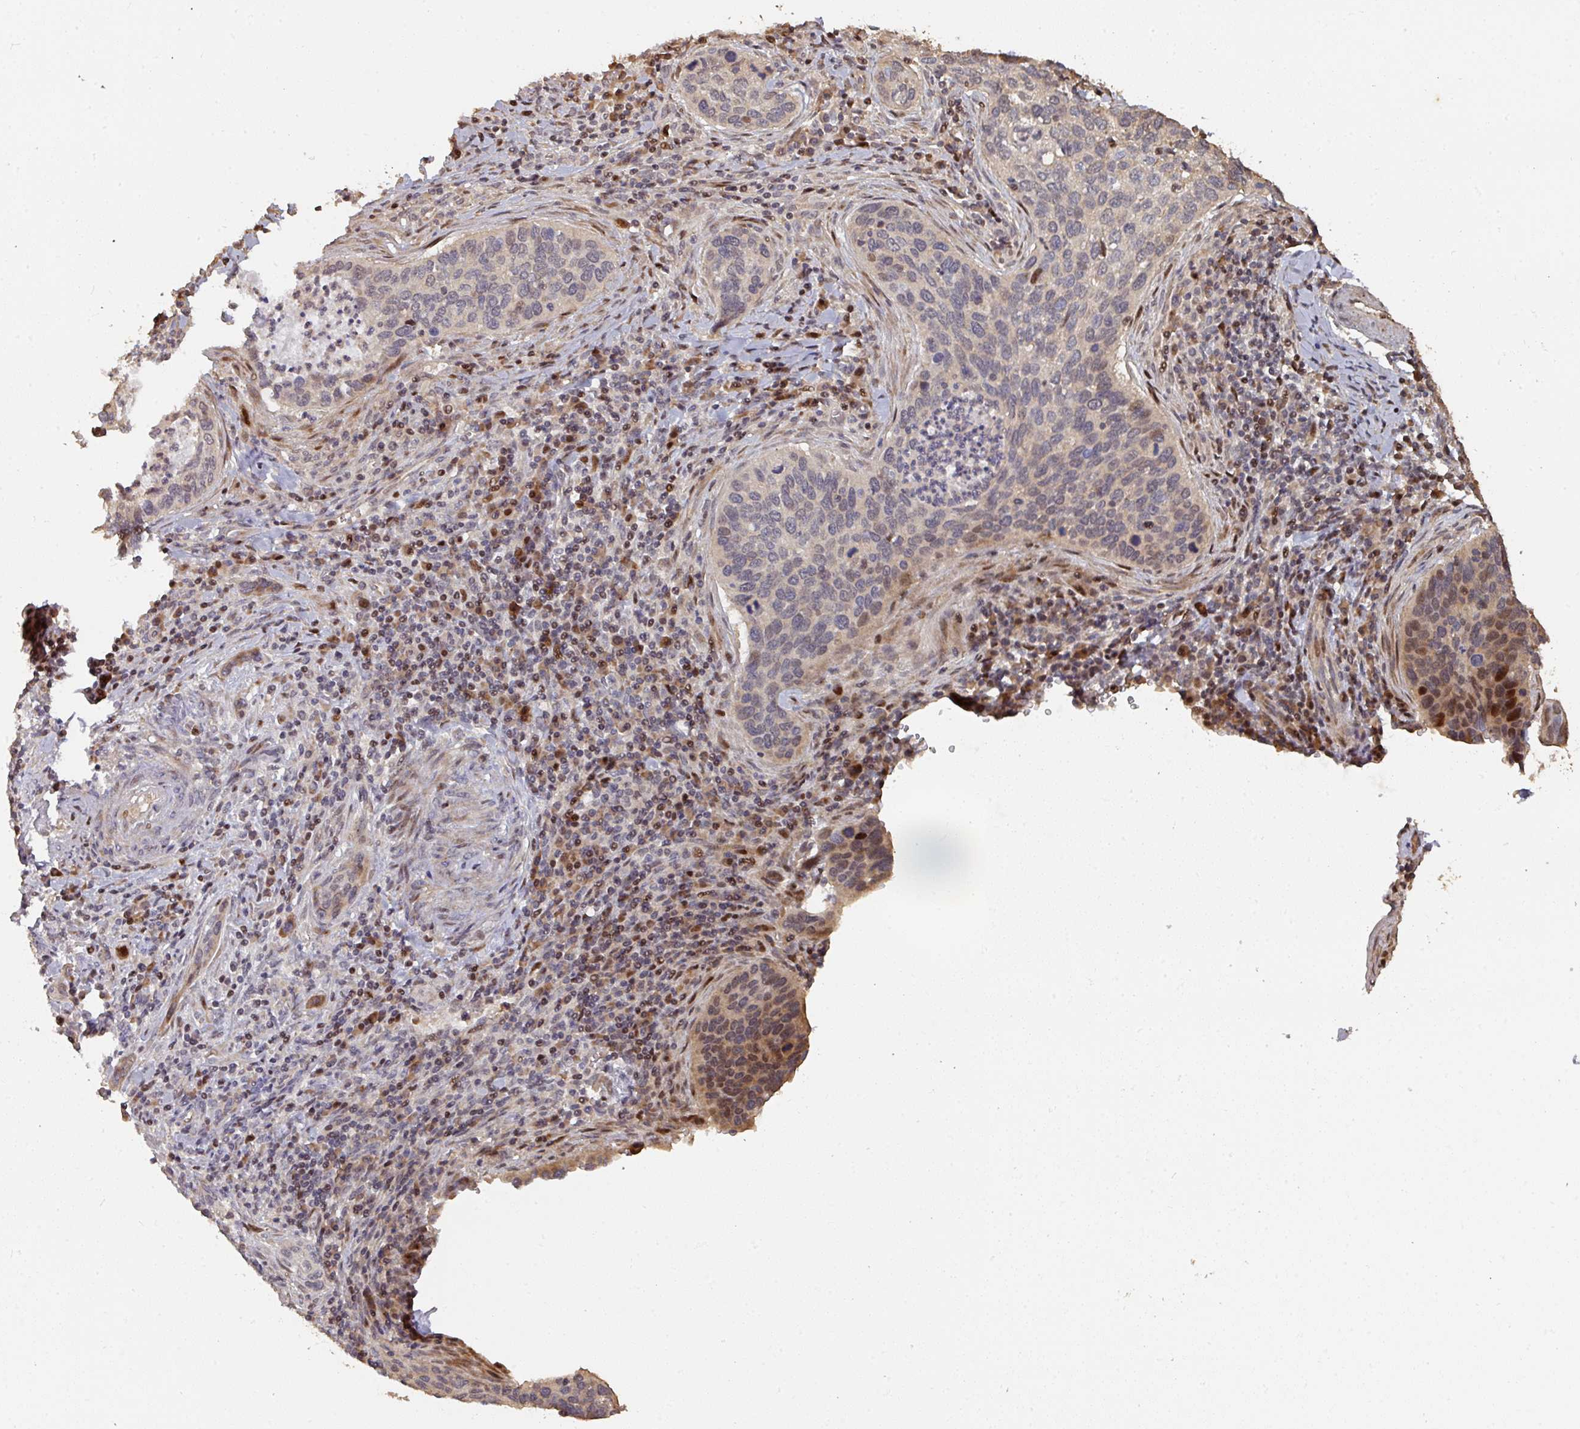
{"staining": {"intensity": "moderate", "quantity": "<25%", "location": "cytoplasmic/membranous,nuclear"}, "tissue": "cervical cancer", "cell_type": "Tumor cells", "image_type": "cancer", "snomed": [{"axis": "morphology", "description": "Squamous cell carcinoma, NOS"}, {"axis": "topography", "description": "Cervix"}], "caption": "Immunohistochemistry photomicrograph of neoplastic tissue: human cervical cancer (squamous cell carcinoma) stained using immunohistochemistry (IHC) displays low levels of moderate protein expression localized specifically in the cytoplasmic/membranous and nuclear of tumor cells, appearing as a cytoplasmic/membranous and nuclear brown color.", "gene": "CA7", "patient": {"sex": "female", "age": 53}}